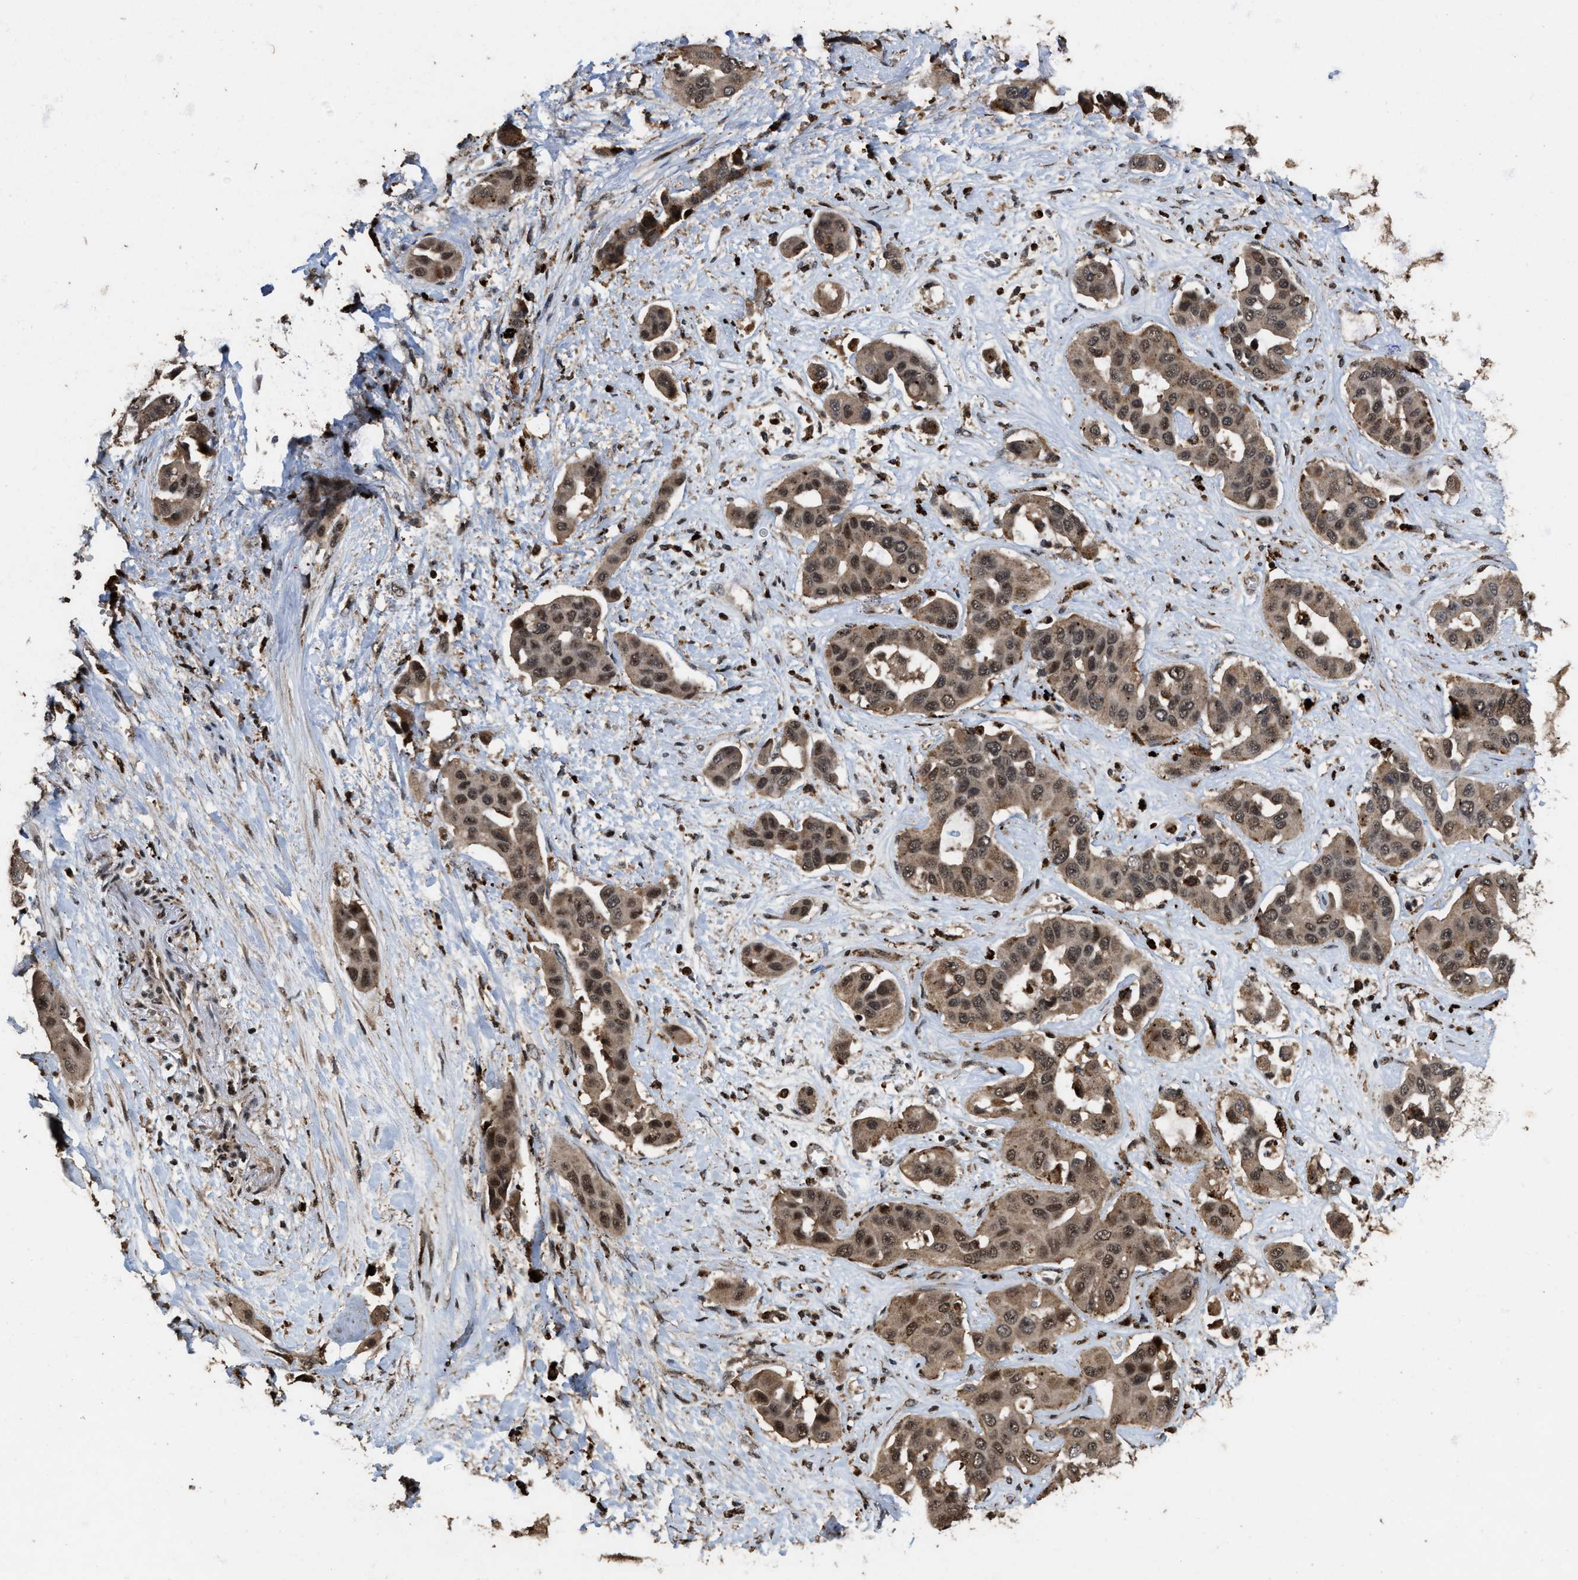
{"staining": {"intensity": "moderate", "quantity": ">75%", "location": "cytoplasmic/membranous,nuclear"}, "tissue": "liver cancer", "cell_type": "Tumor cells", "image_type": "cancer", "snomed": [{"axis": "morphology", "description": "Cholangiocarcinoma"}, {"axis": "topography", "description": "Liver"}], "caption": "Human liver cholangiocarcinoma stained with a protein marker reveals moderate staining in tumor cells.", "gene": "HAUS6", "patient": {"sex": "female", "age": 52}}